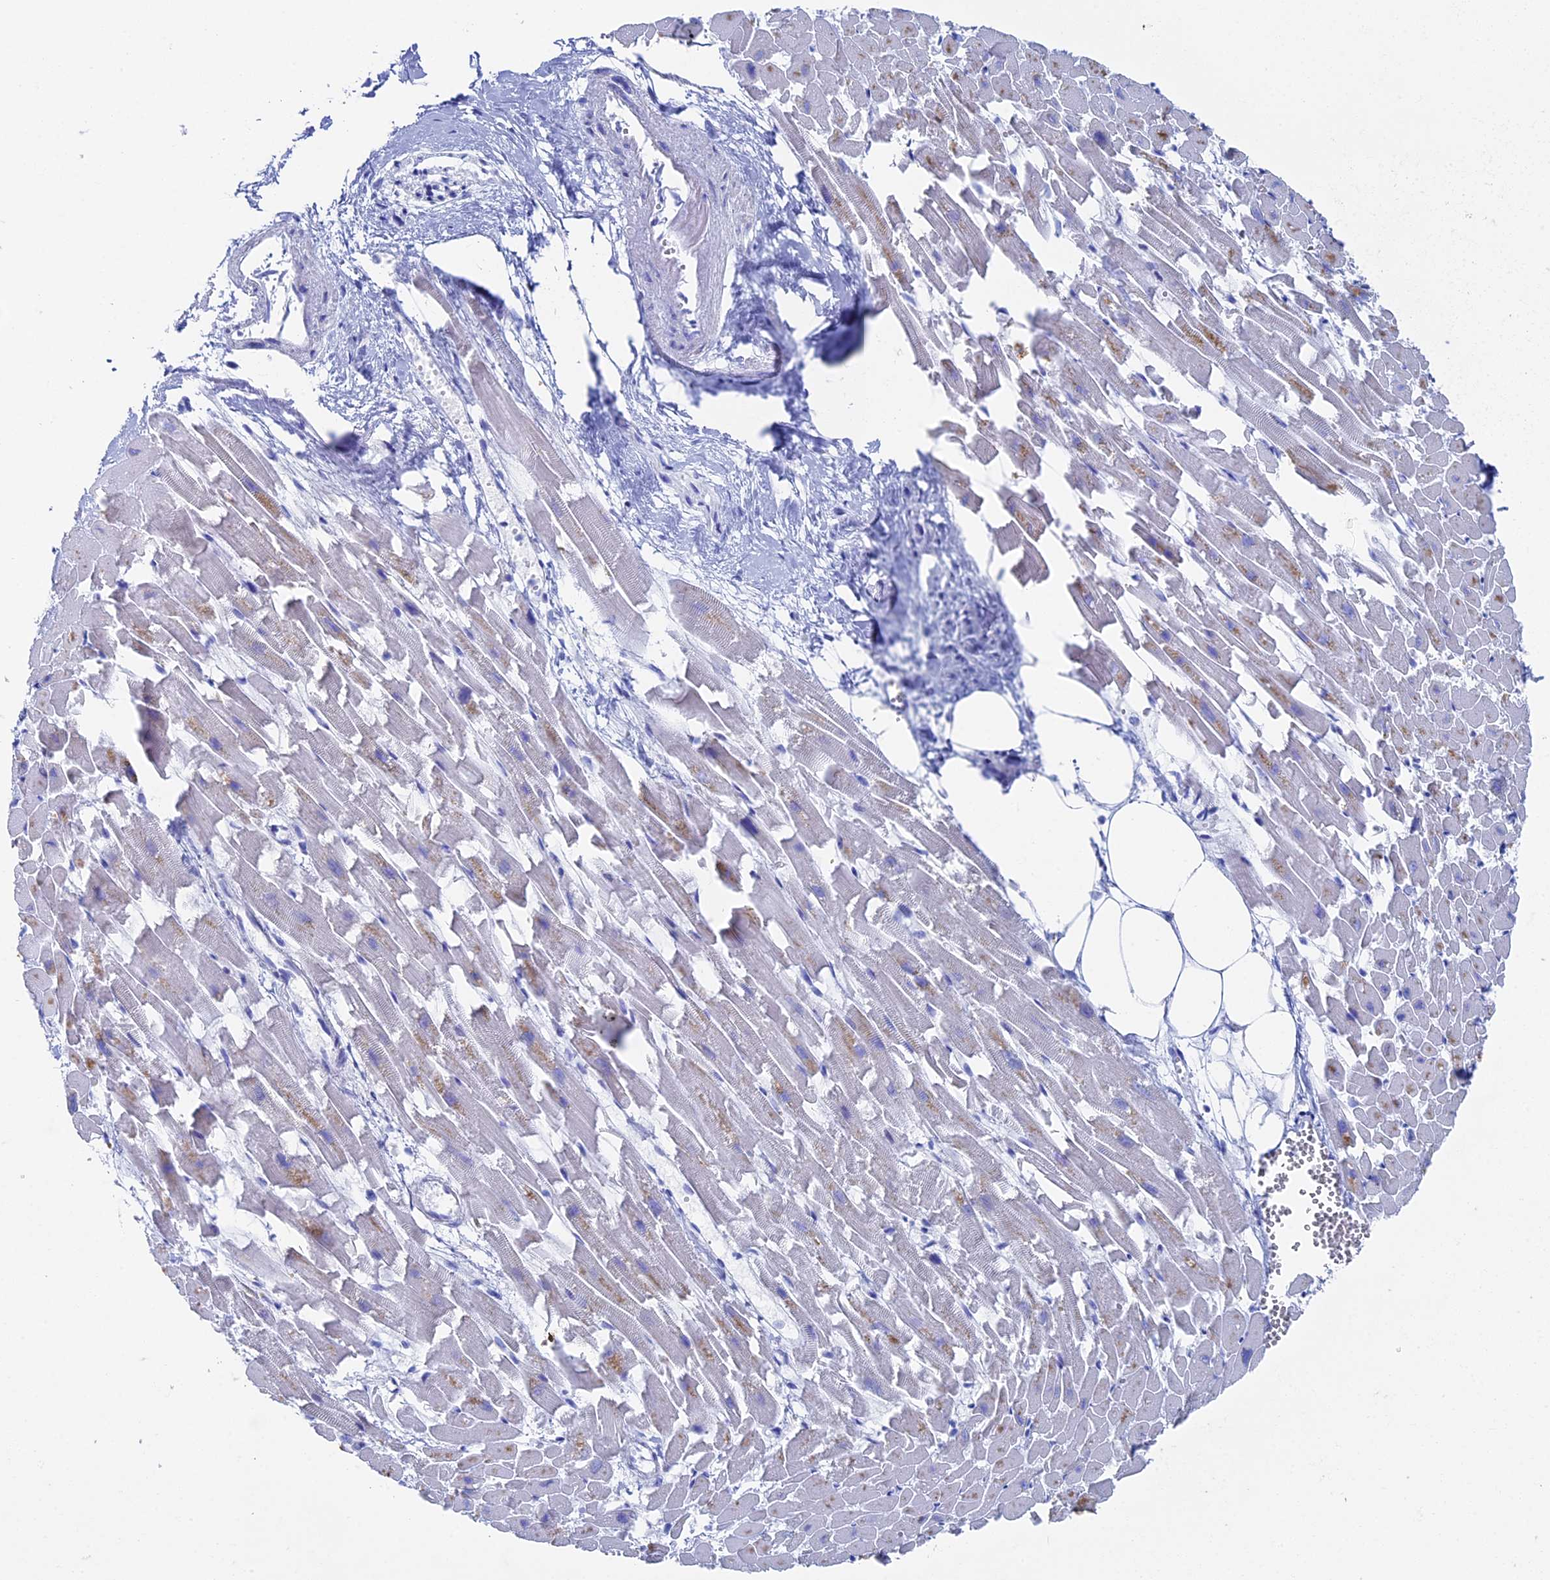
{"staining": {"intensity": "weak", "quantity": "<25%", "location": "cytoplasmic/membranous"}, "tissue": "heart muscle", "cell_type": "Cardiomyocytes", "image_type": "normal", "snomed": [{"axis": "morphology", "description": "Normal tissue, NOS"}, {"axis": "topography", "description": "Heart"}], "caption": "This is a photomicrograph of immunohistochemistry staining of unremarkable heart muscle, which shows no positivity in cardiomyocytes.", "gene": "UNC119", "patient": {"sex": "female", "age": 64}}